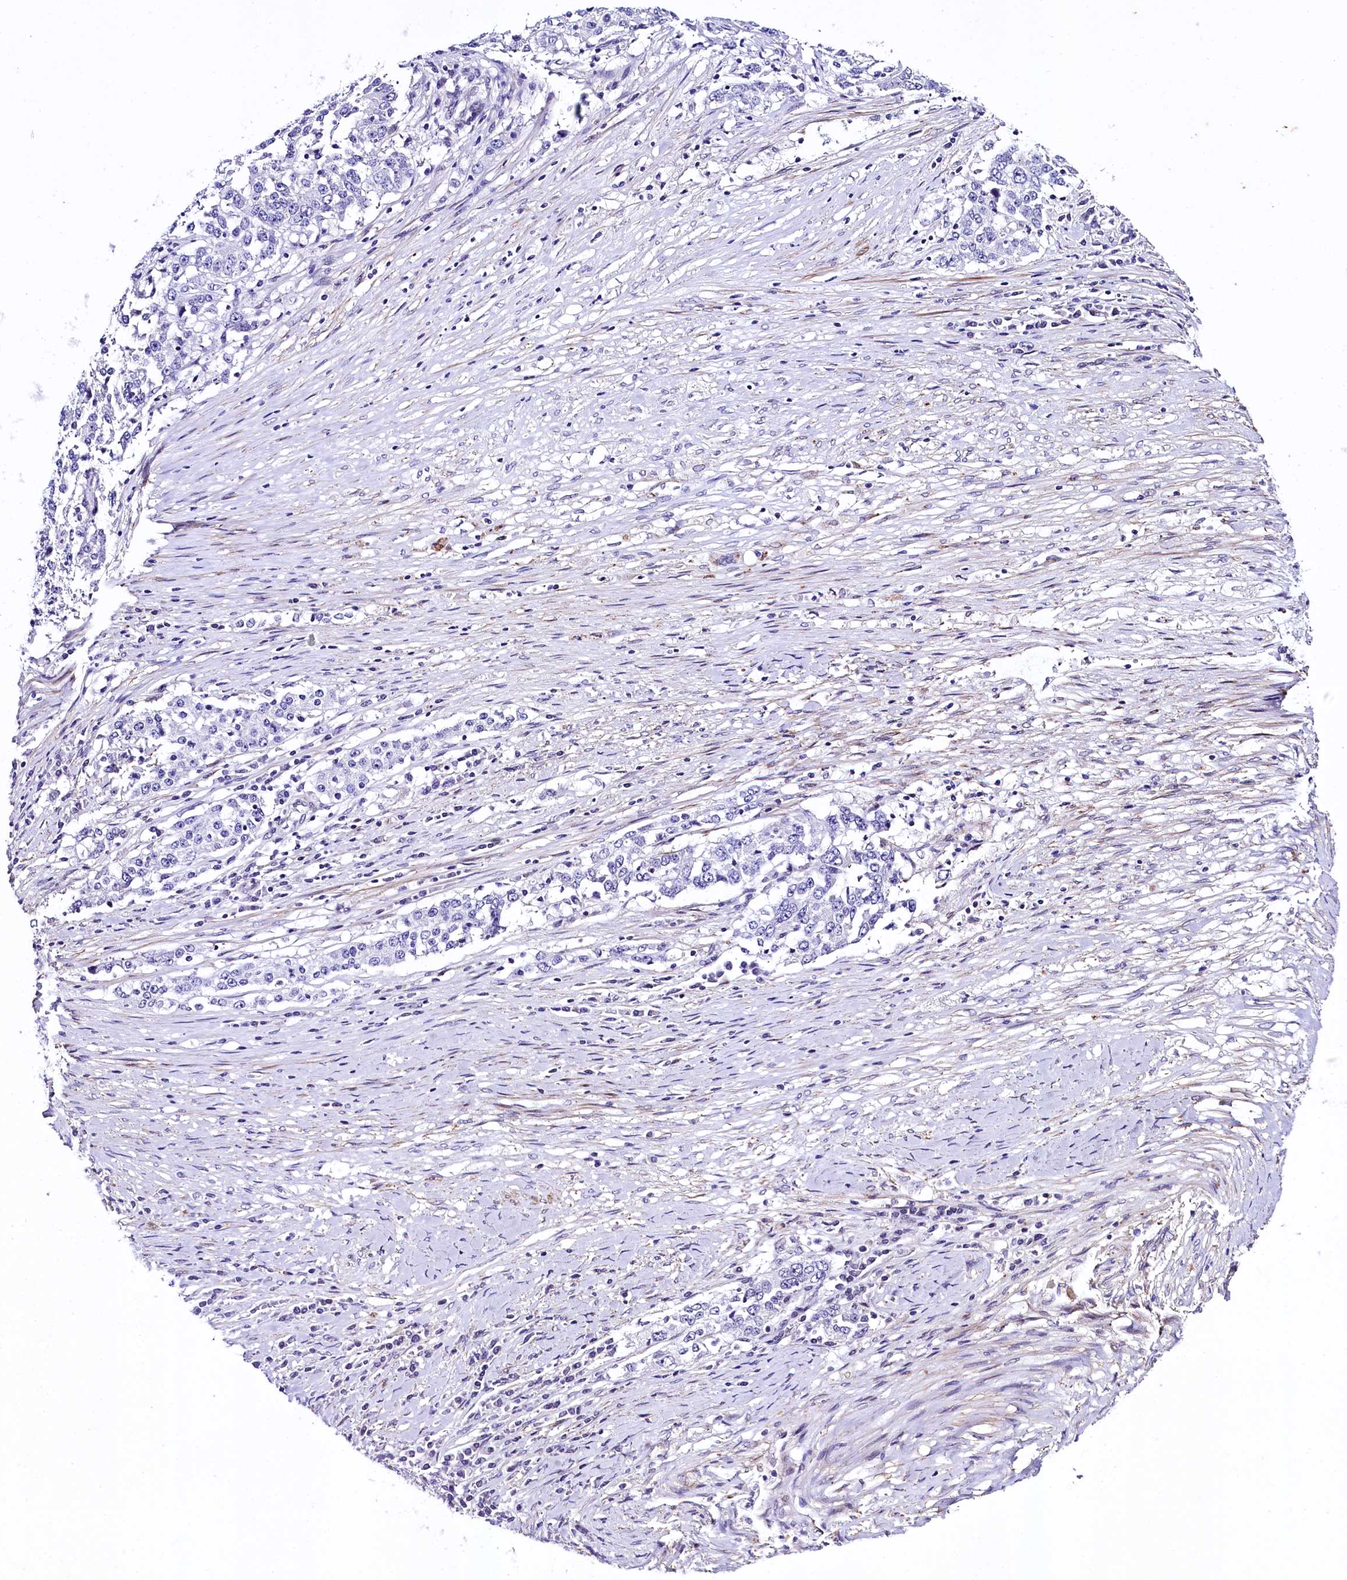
{"staining": {"intensity": "negative", "quantity": "none", "location": "none"}, "tissue": "stomach cancer", "cell_type": "Tumor cells", "image_type": "cancer", "snomed": [{"axis": "morphology", "description": "Adenocarcinoma, NOS"}, {"axis": "topography", "description": "Stomach"}], "caption": "Tumor cells show no significant expression in adenocarcinoma (stomach).", "gene": "SAMD10", "patient": {"sex": "male", "age": 59}}